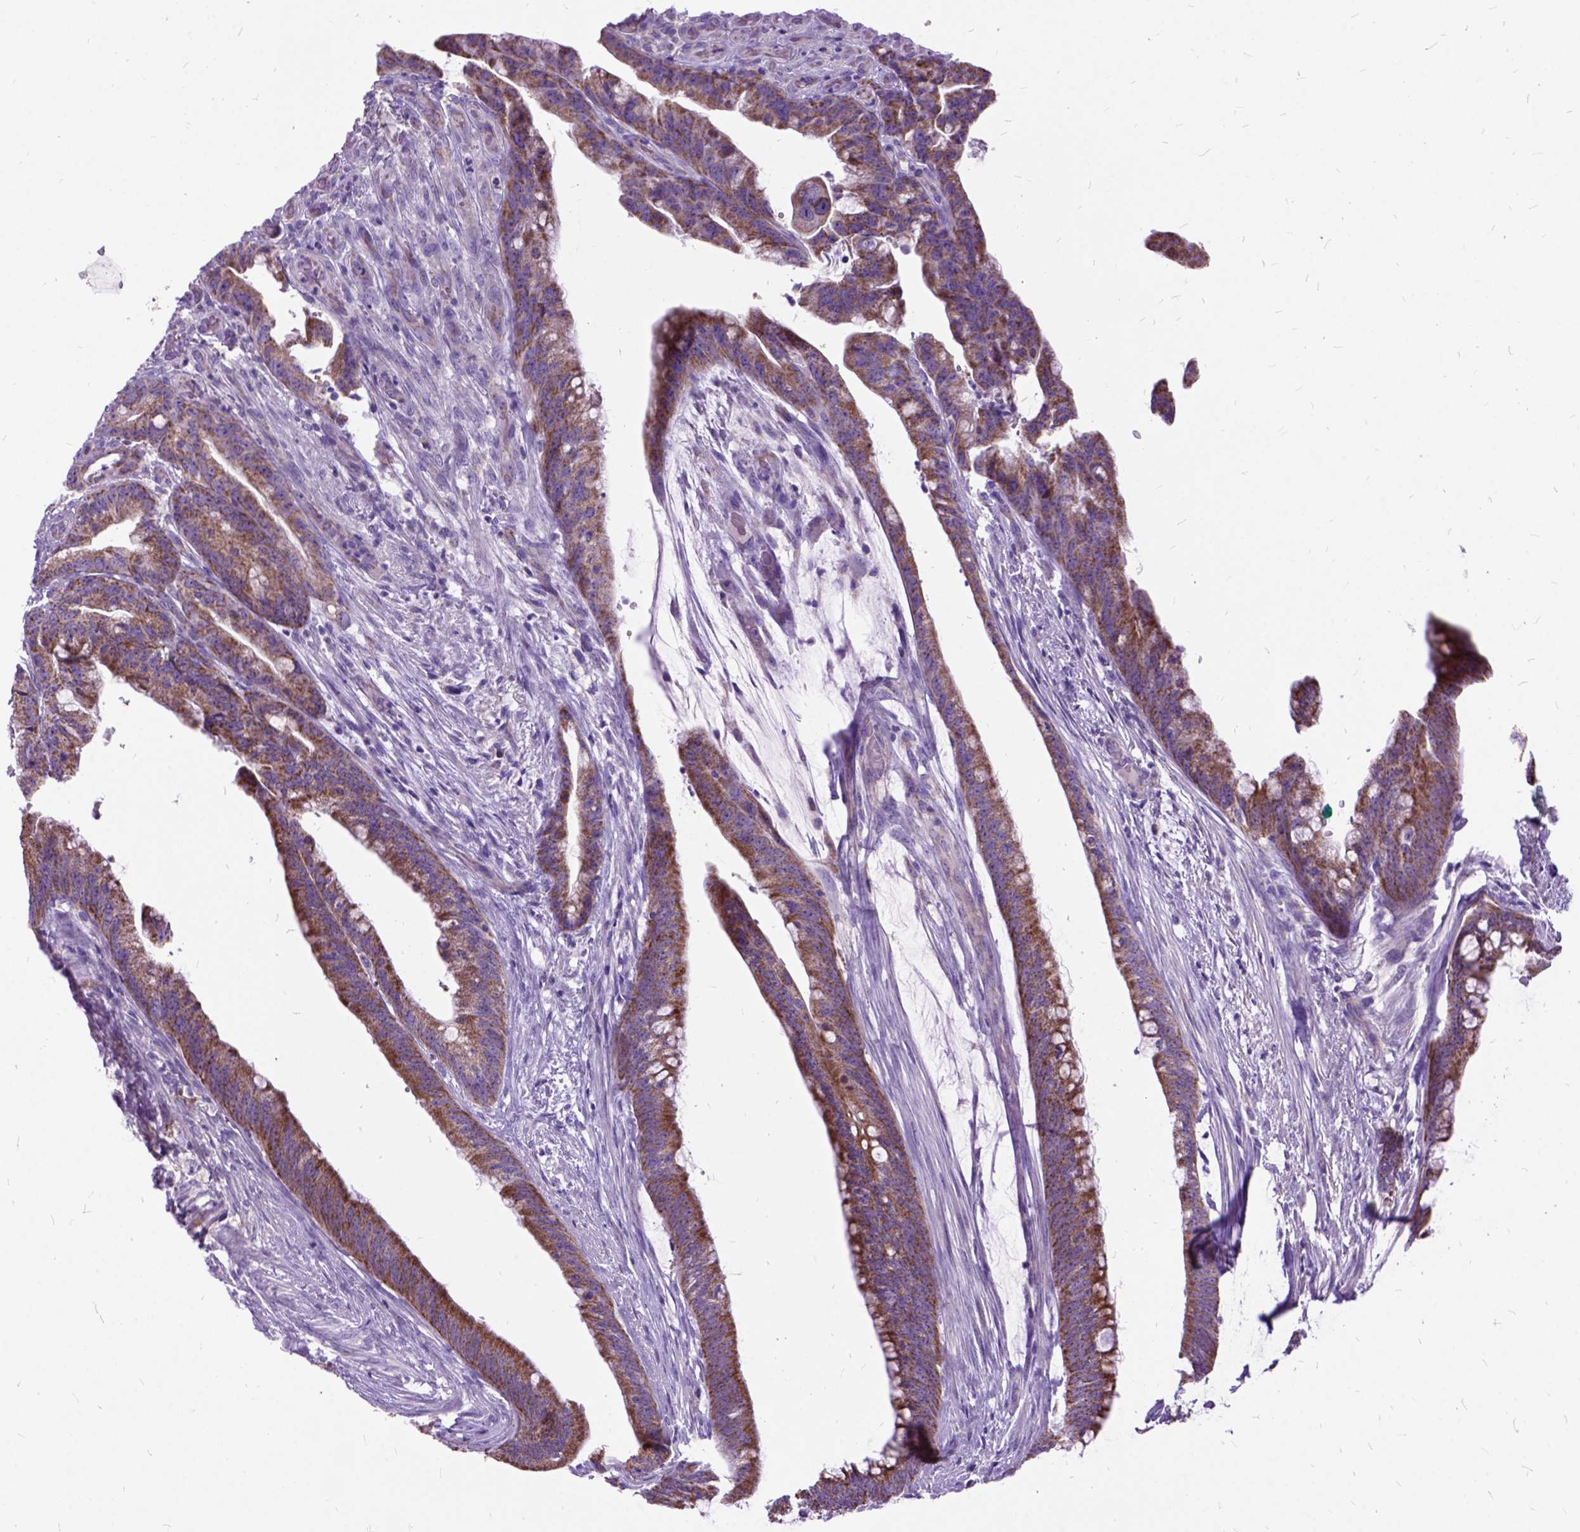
{"staining": {"intensity": "moderate", "quantity": ">75%", "location": "cytoplasmic/membranous"}, "tissue": "colorectal cancer", "cell_type": "Tumor cells", "image_type": "cancer", "snomed": [{"axis": "morphology", "description": "Adenocarcinoma, NOS"}, {"axis": "topography", "description": "Colon"}], "caption": "This histopathology image reveals IHC staining of adenocarcinoma (colorectal), with medium moderate cytoplasmic/membranous staining in approximately >75% of tumor cells.", "gene": "CTAG2", "patient": {"sex": "male", "age": 62}}